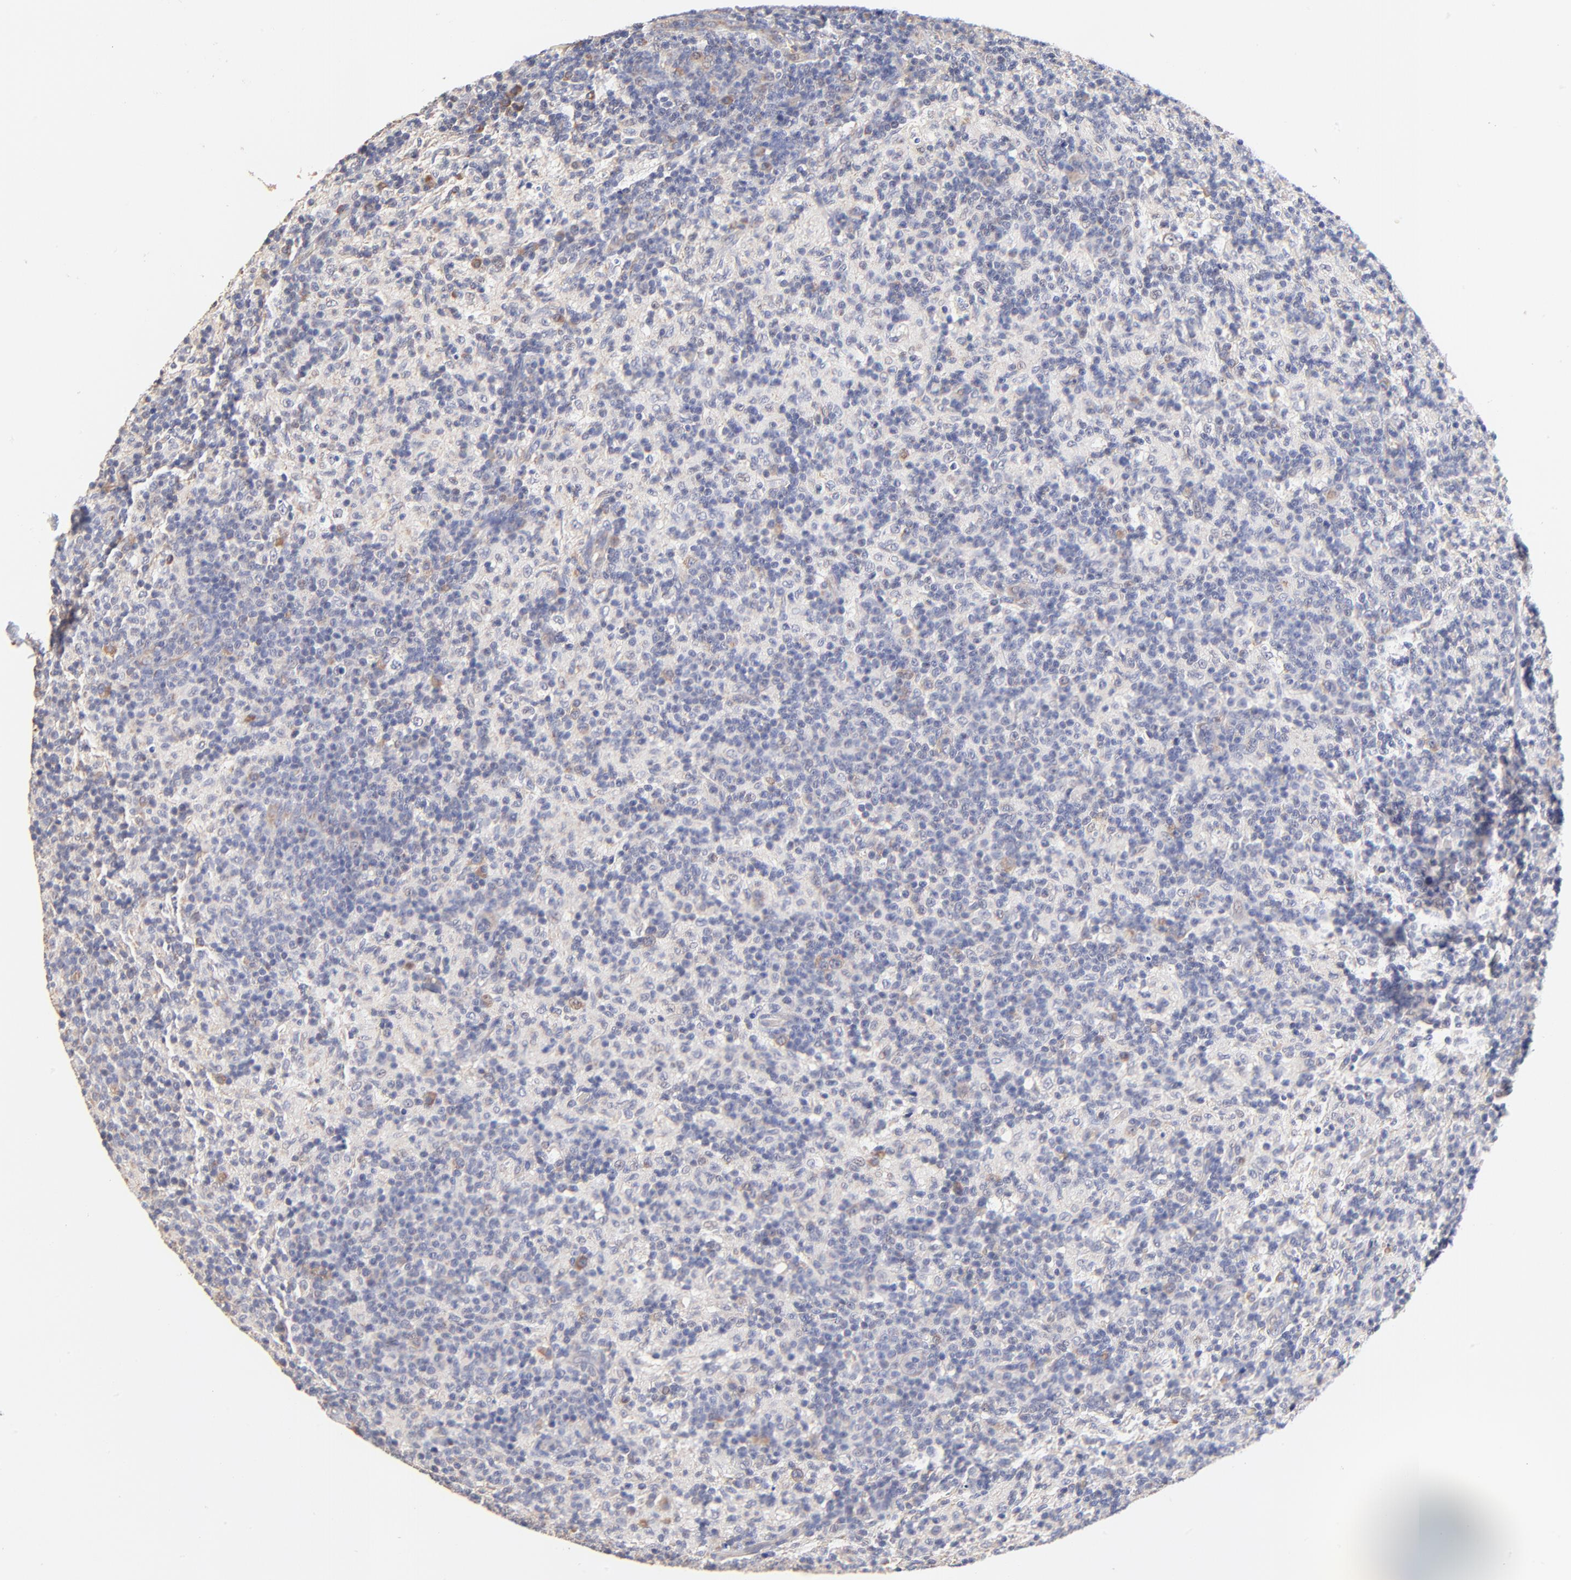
{"staining": {"intensity": "weak", "quantity": "25%-75%", "location": "cytoplasmic/membranous"}, "tissue": "lymph node", "cell_type": "Germinal center cells", "image_type": "normal", "snomed": [{"axis": "morphology", "description": "Normal tissue, NOS"}, {"axis": "morphology", "description": "Inflammation, NOS"}, {"axis": "topography", "description": "Lymph node"}], "caption": "Normal lymph node displays weak cytoplasmic/membranous staining in approximately 25%-75% of germinal center cells (IHC, brightfield microscopy, high magnification)..", "gene": "PTK7", "patient": {"sex": "male", "age": 55}}